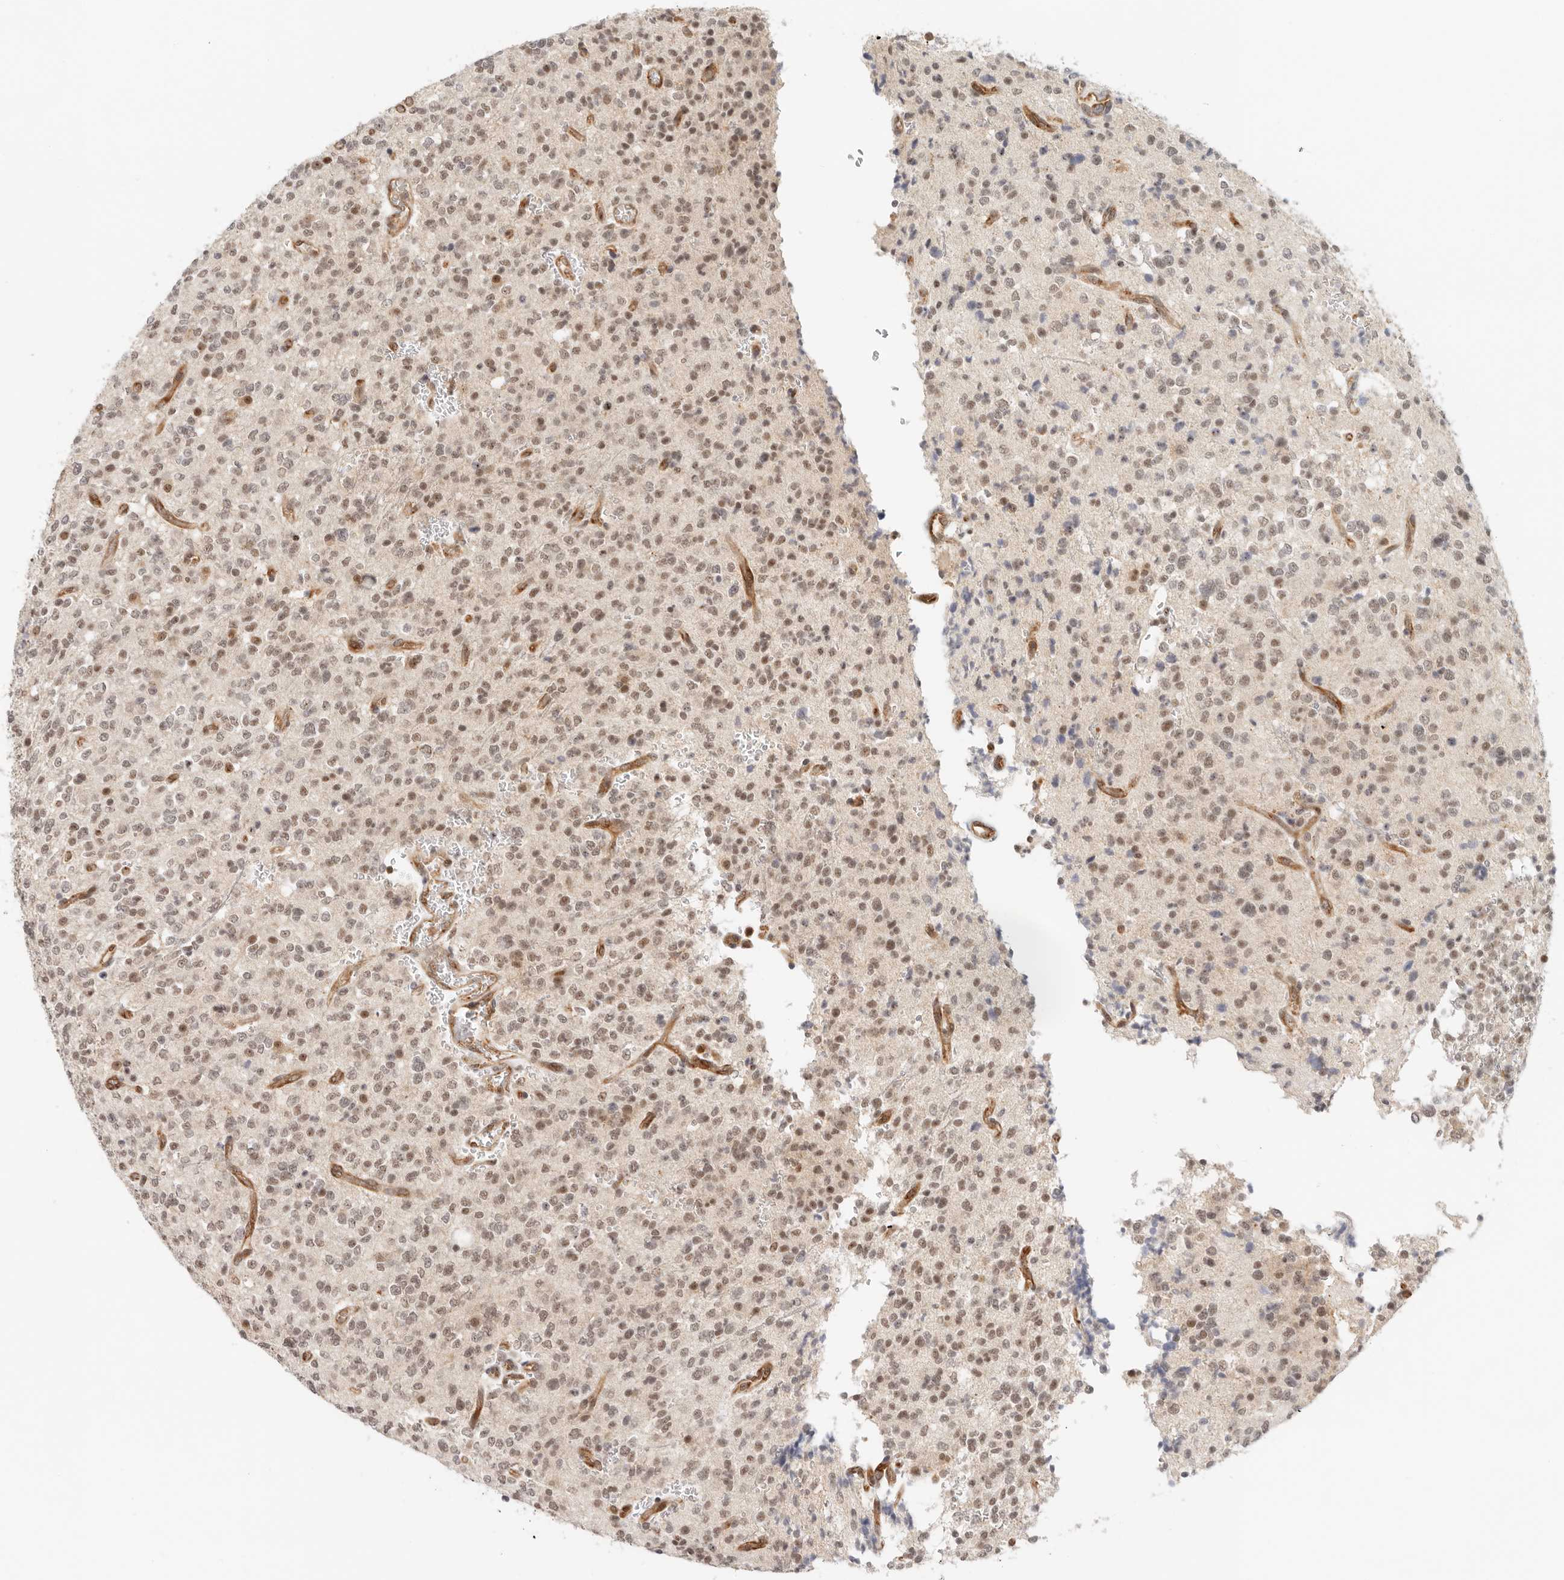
{"staining": {"intensity": "moderate", "quantity": "25%-75%", "location": "nuclear"}, "tissue": "glioma", "cell_type": "Tumor cells", "image_type": "cancer", "snomed": [{"axis": "morphology", "description": "Glioma, malignant, High grade"}, {"axis": "topography", "description": "Brain"}], "caption": "An immunohistochemistry (IHC) micrograph of tumor tissue is shown. Protein staining in brown labels moderate nuclear positivity in glioma within tumor cells.", "gene": "HEXD", "patient": {"sex": "male", "age": 34}}